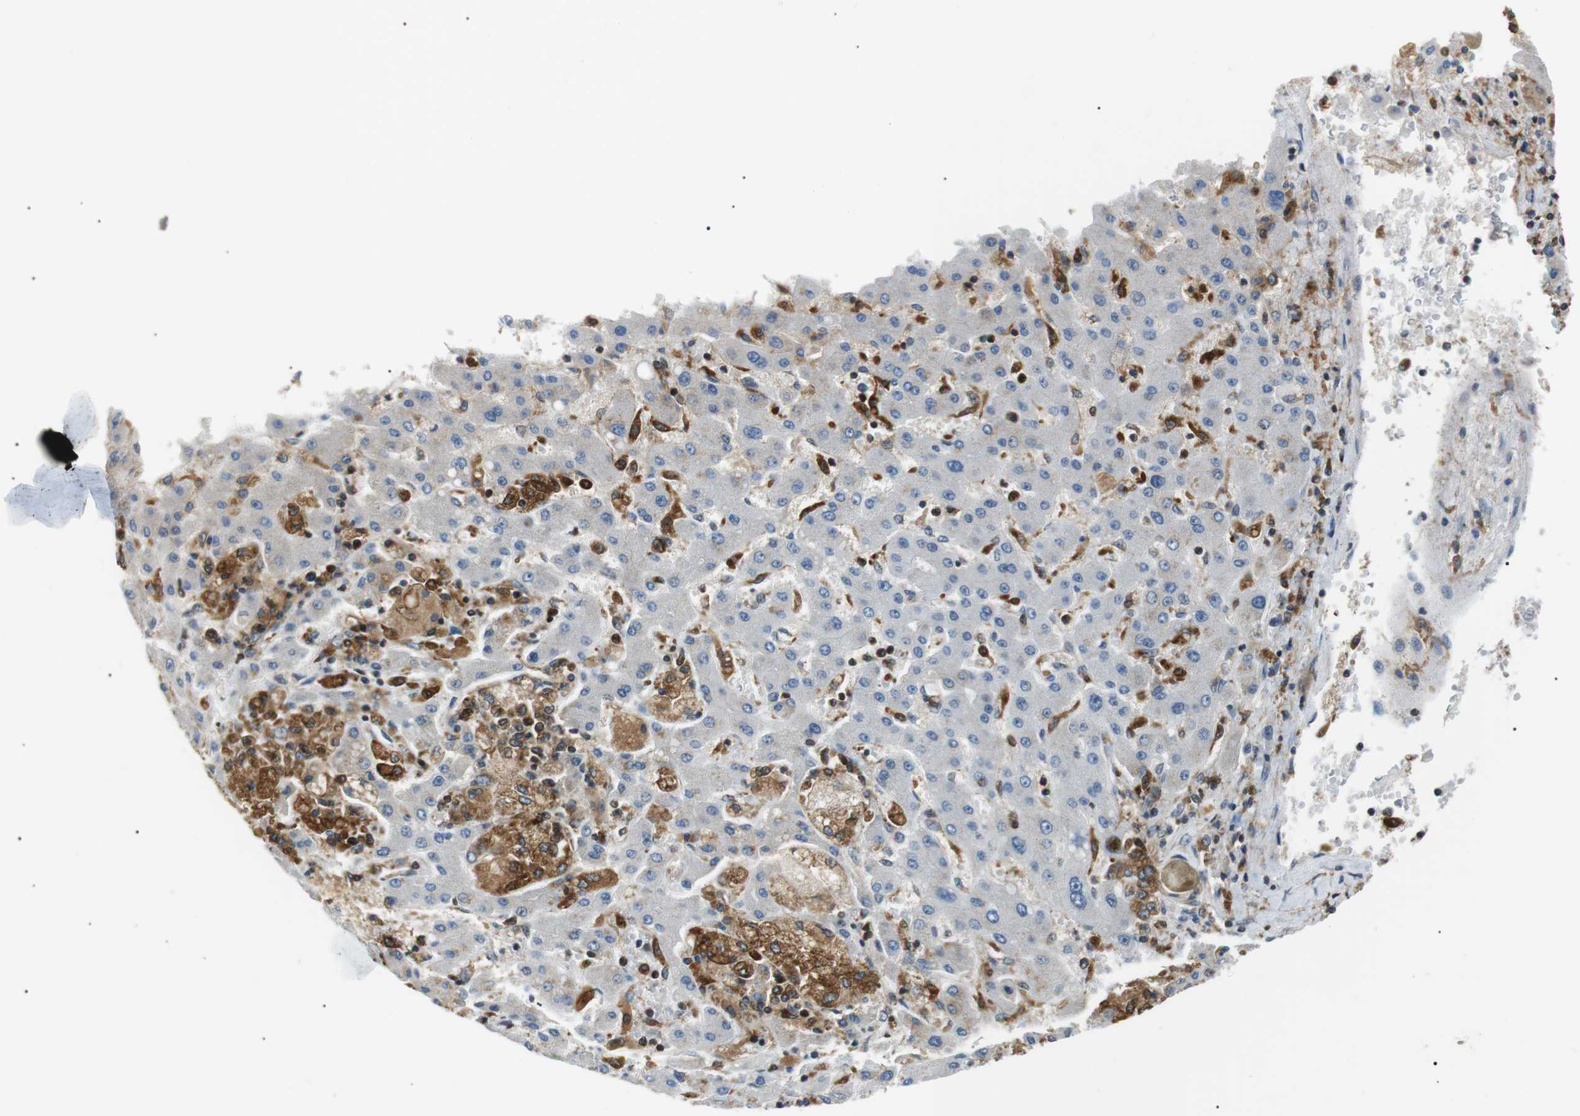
{"staining": {"intensity": "moderate", "quantity": ">75%", "location": "cytoplasmic/membranous"}, "tissue": "liver cancer", "cell_type": "Tumor cells", "image_type": "cancer", "snomed": [{"axis": "morphology", "description": "Cholangiocarcinoma"}, {"axis": "topography", "description": "Liver"}], "caption": "Liver cancer stained with immunohistochemistry exhibits moderate cytoplasmic/membranous staining in approximately >75% of tumor cells. The staining was performed using DAB to visualize the protein expression in brown, while the nuclei were stained in blue with hematoxylin (Magnification: 20x).", "gene": "RAB9A", "patient": {"sex": "male", "age": 50}}